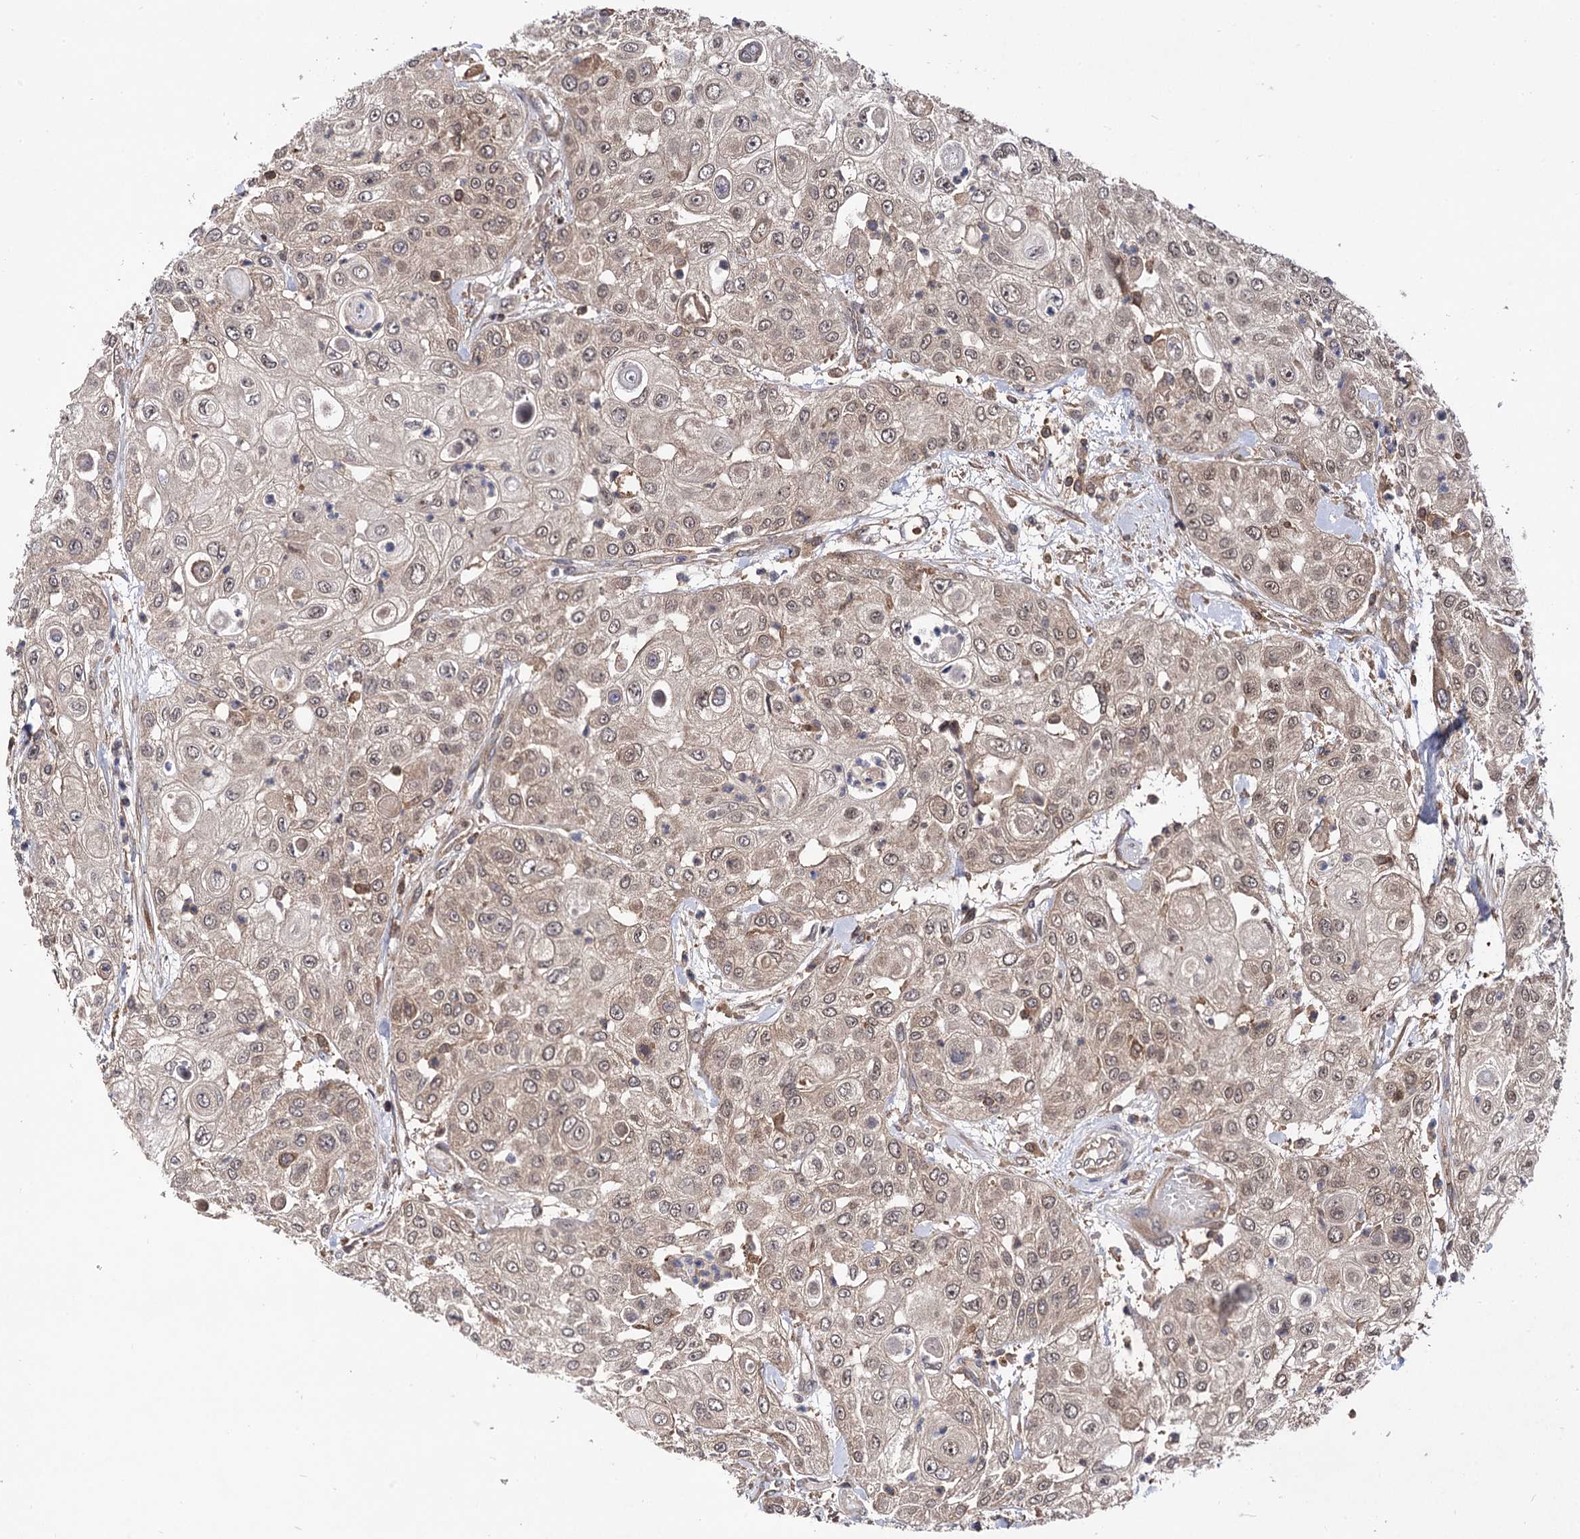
{"staining": {"intensity": "weak", "quantity": "25%-75%", "location": "cytoplasmic/membranous,nuclear"}, "tissue": "urothelial cancer", "cell_type": "Tumor cells", "image_type": "cancer", "snomed": [{"axis": "morphology", "description": "Urothelial carcinoma, High grade"}, {"axis": "topography", "description": "Urinary bladder"}], "caption": "Urothelial carcinoma (high-grade) stained with a brown dye demonstrates weak cytoplasmic/membranous and nuclear positive staining in about 25%-75% of tumor cells.", "gene": "MICAL2", "patient": {"sex": "female", "age": 79}}